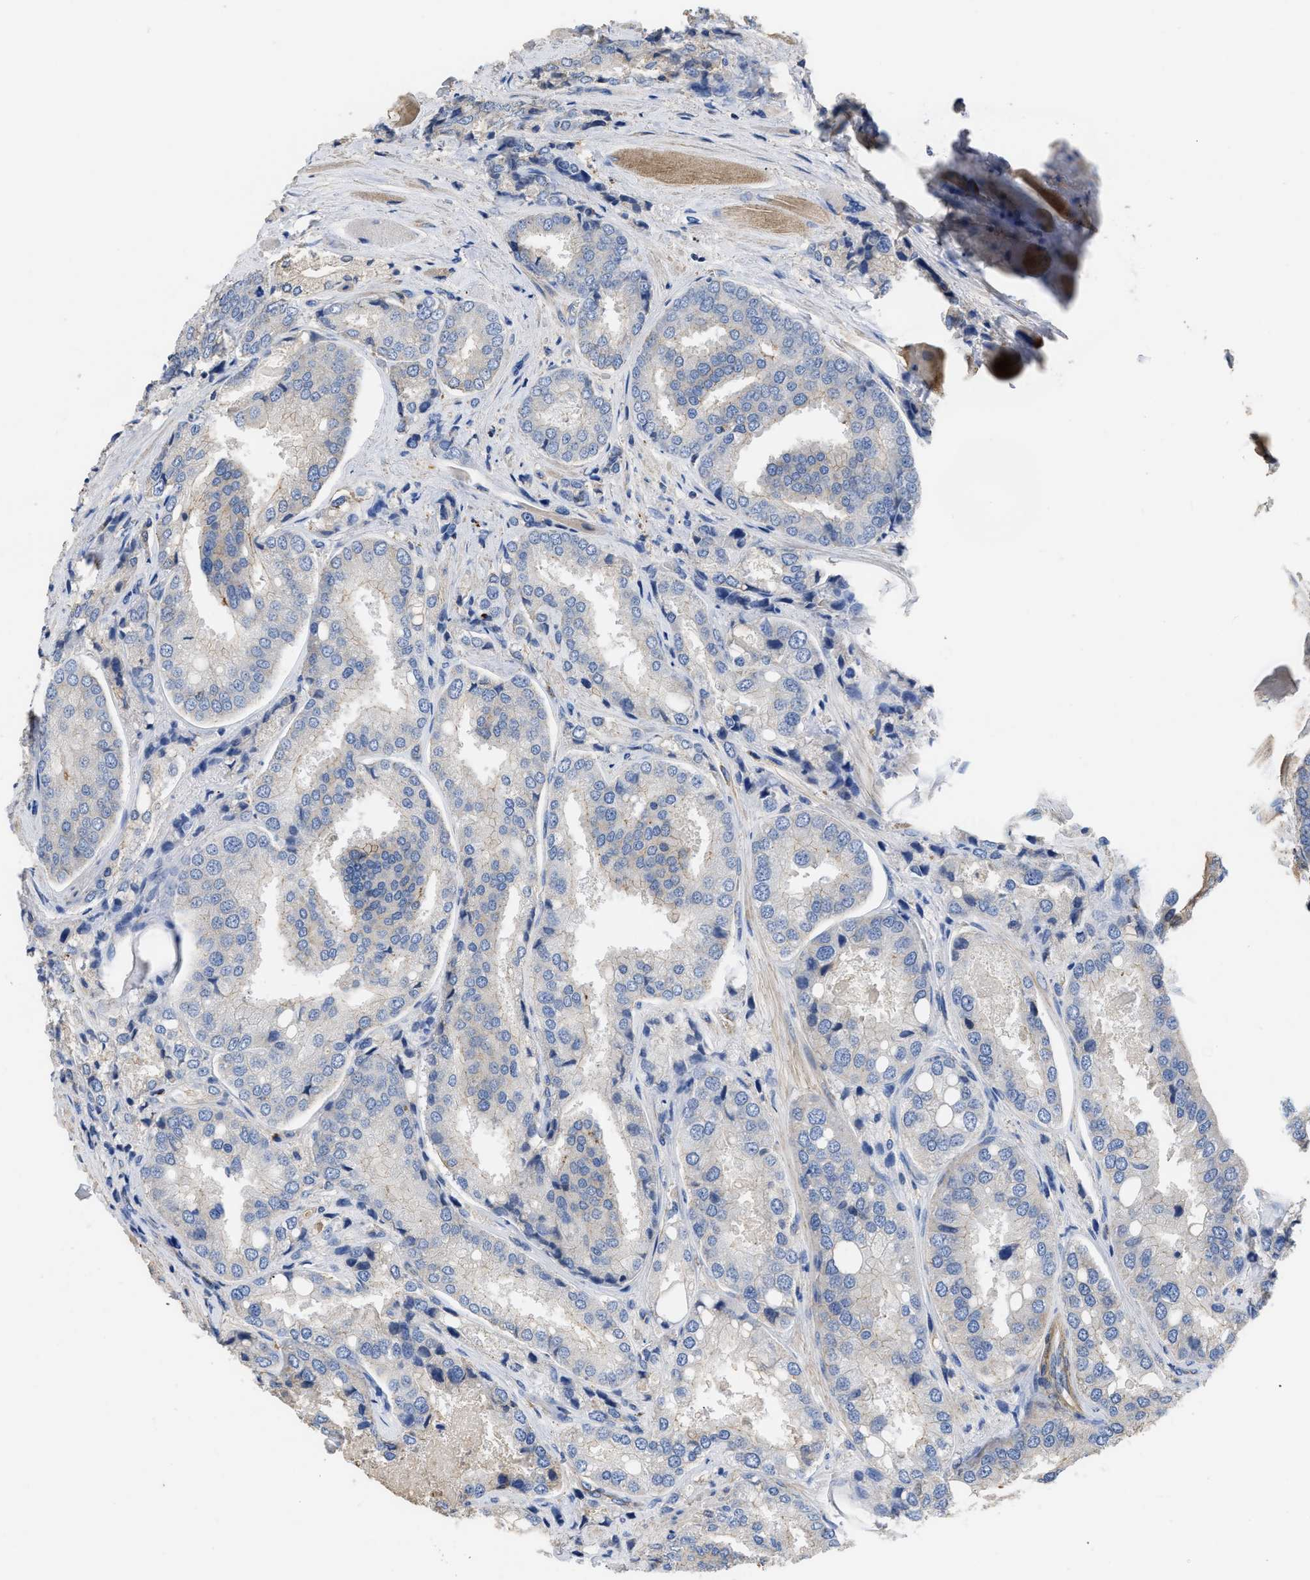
{"staining": {"intensity": "negative", "quantity": "none", "location": "none"}, "tissue": "prostate cancer", "cell_type": "Tumor cells", "image_type": "cancer", "snomed": [{"axis": "morphology", "description": "Adenocarcinoma, High grade"}, {"axis": "topography", "description": "Prostate"}], "caption": "Prostate cancer was stained to show a protein in brown. There is no significant positivity in tumor cells.", "gene": "USP4", "patient": {"sex": "male", "age": 50}}